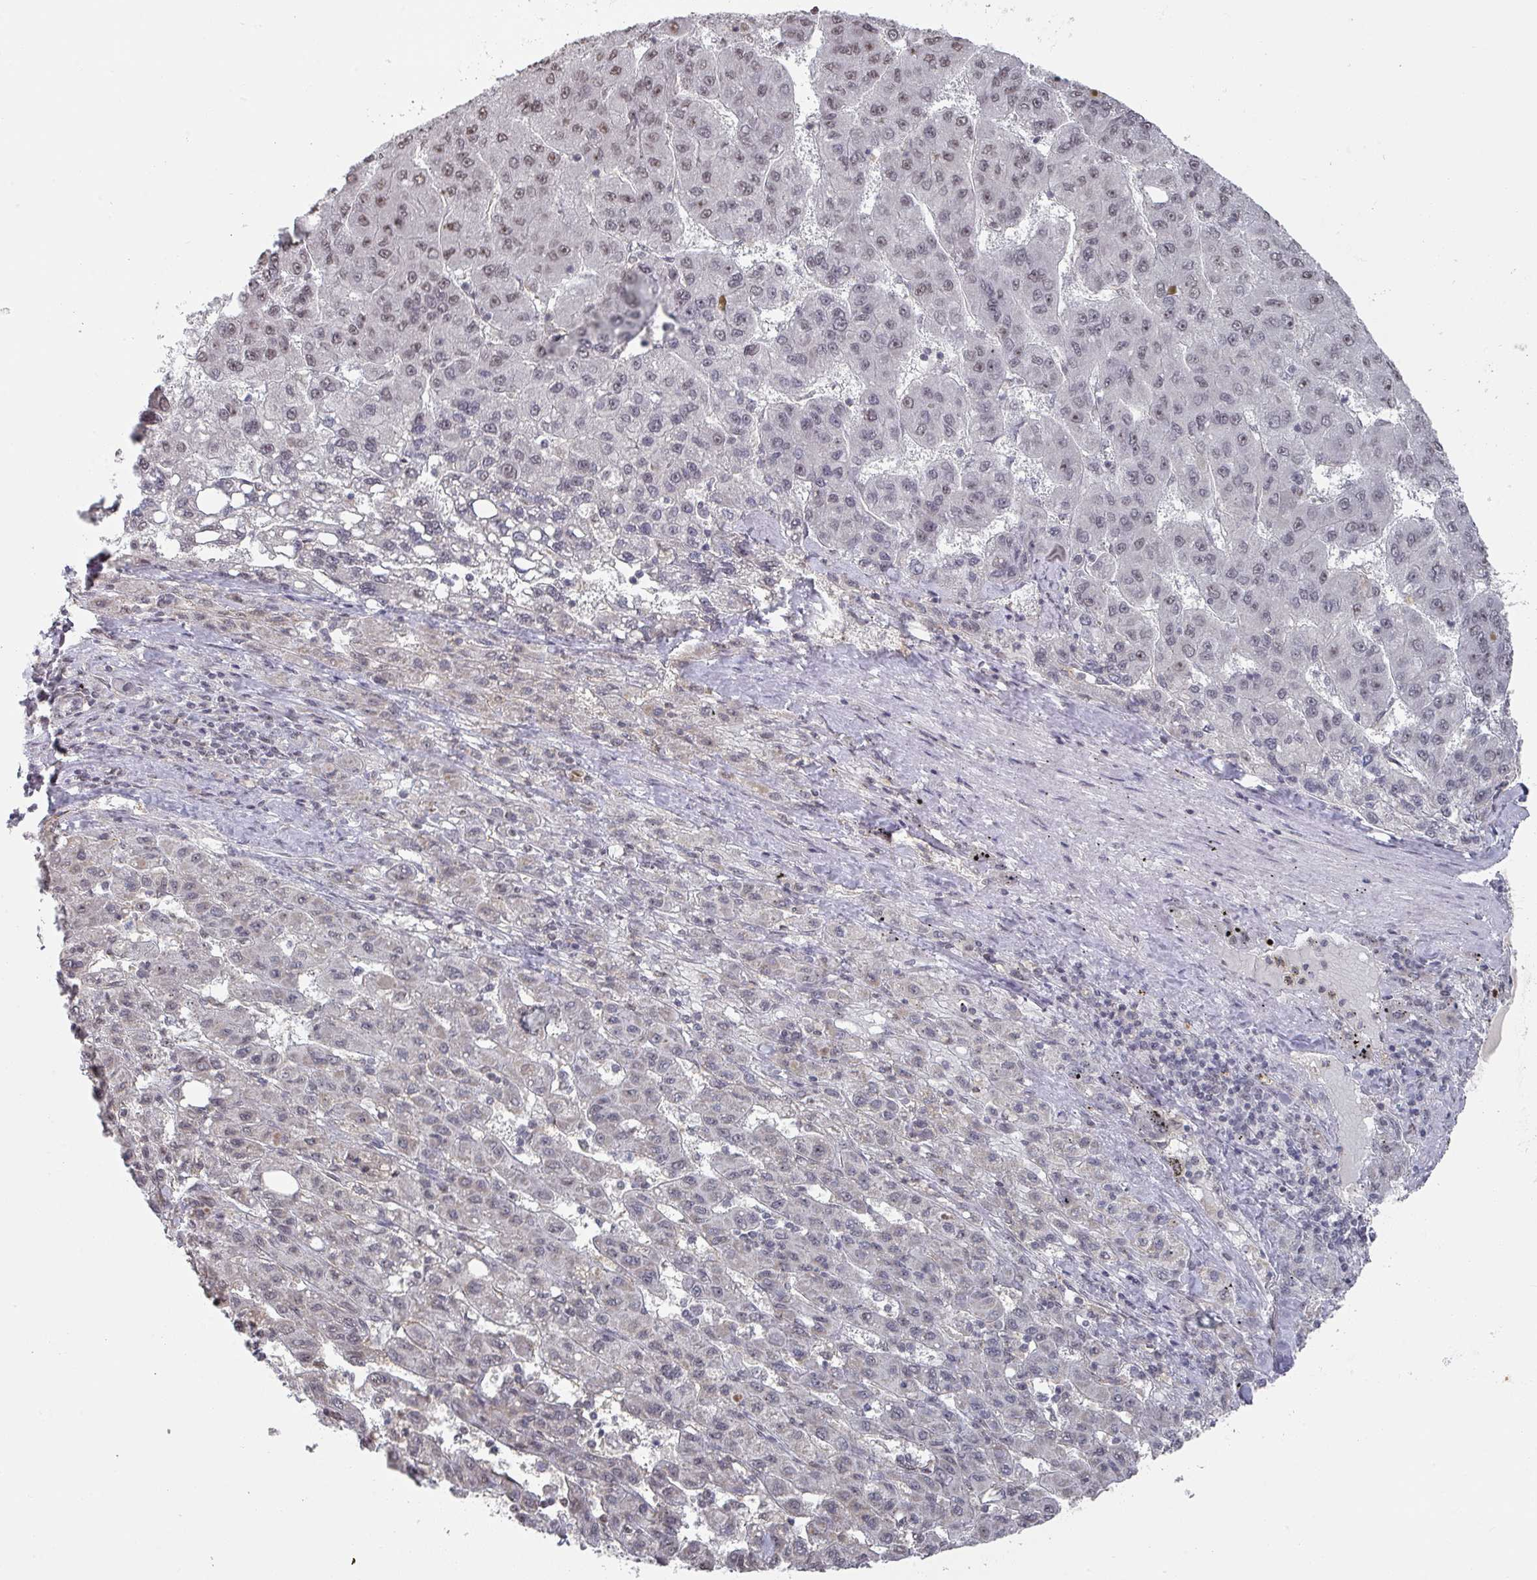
{"staining": {"intensity": "weak", "quantity": "<25%", "location": "nuclear"}, "tissue": "liver cancer", "cell_type": "Tumor cells", "image_type": "cancer", "snomed": [{"axis": "morphology", "description": "Carcinoma, Hepatocellular, NOS"}, {"axis": "topography", "description": "Liver"}], "caption": "There is no significant staining in tumor cells of liver cancer.", "gene": "ZNF654", "patient": {"sex": "female", "age": 82}}